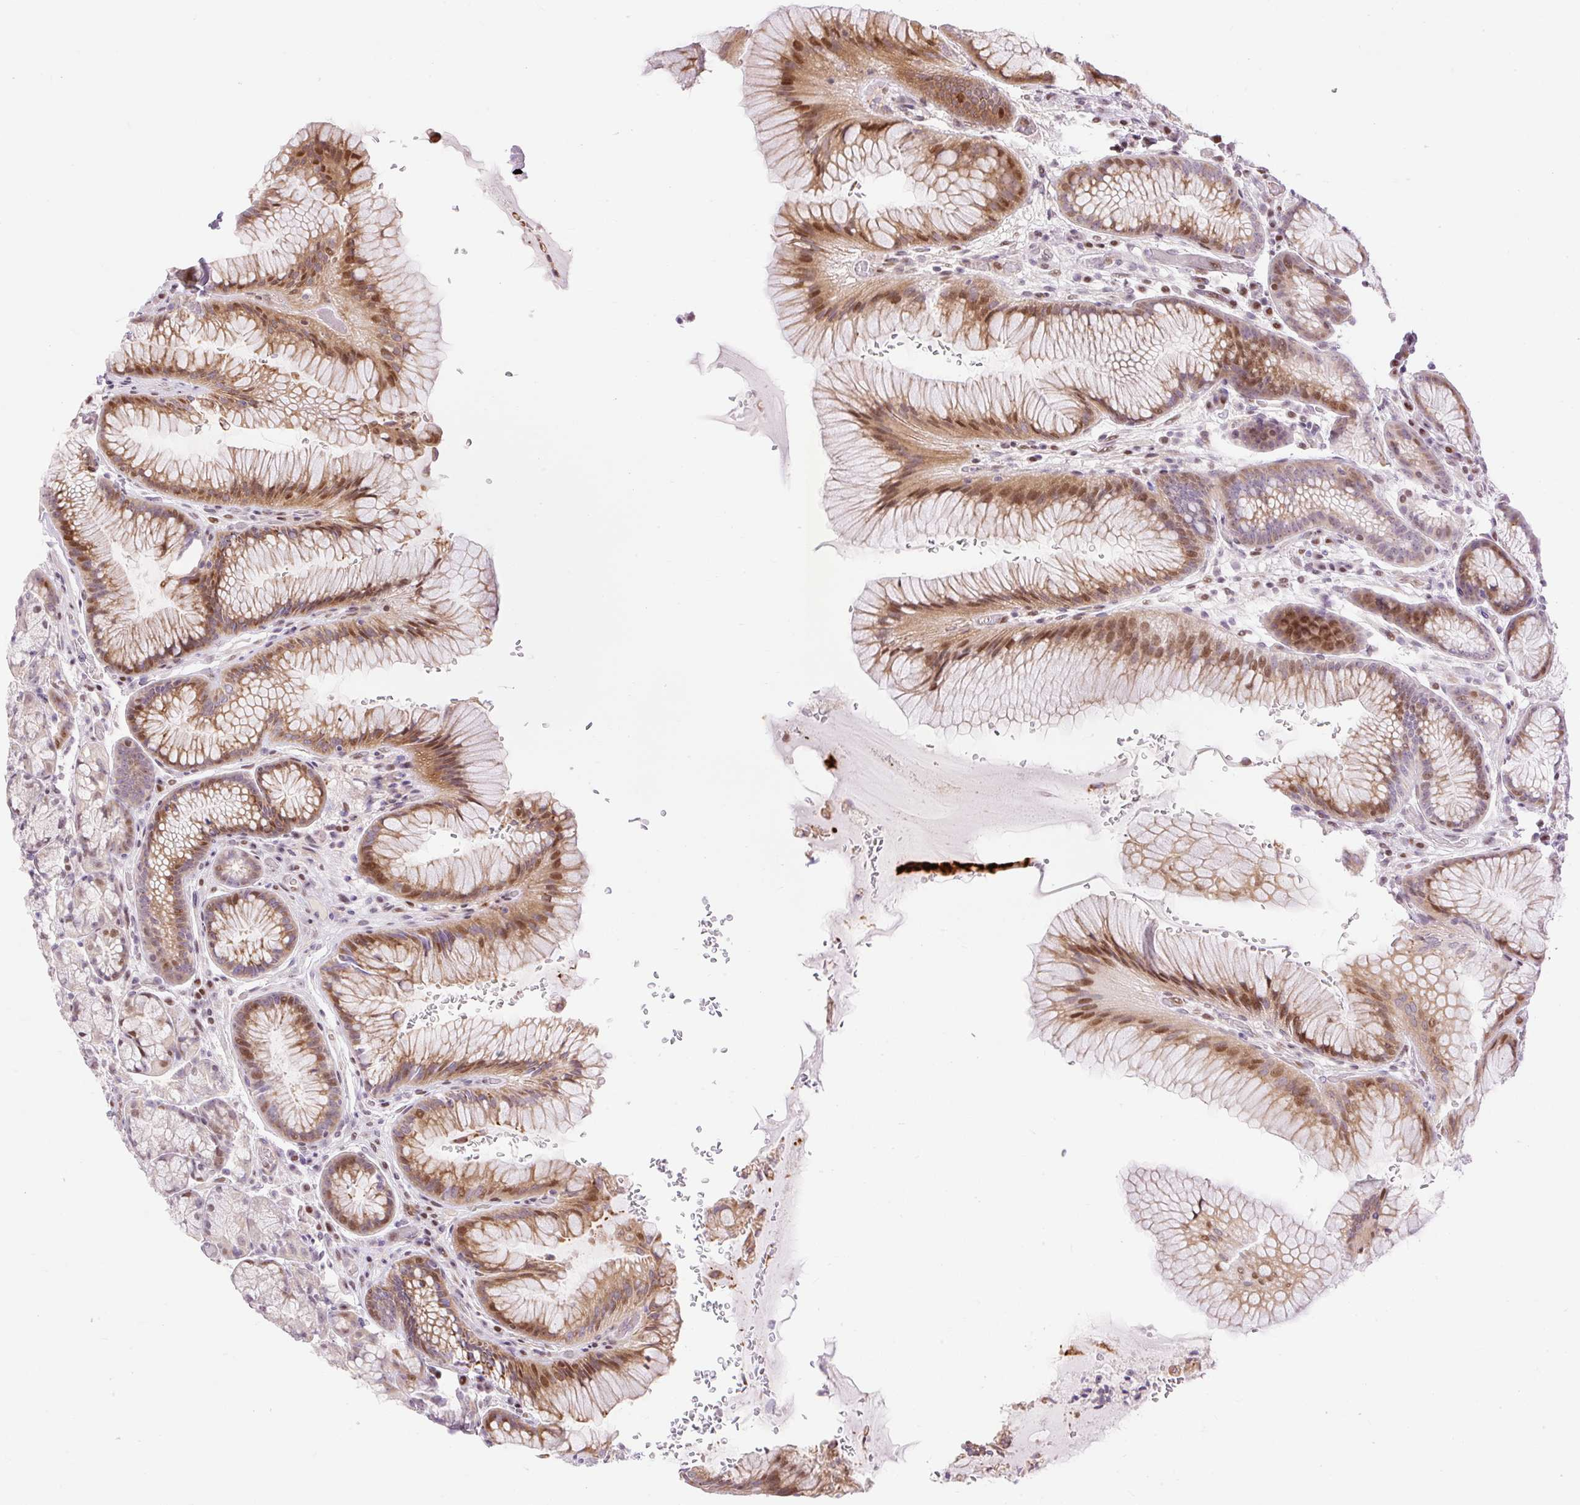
{"staining": {"intensity": "moderate", "quantity": "25%-75%", "location": "cytoplasmic/membranous,nuclear"}, "tissue": "stomach", "cell_type": "Glandular cells", "image_type": "normal", "snomed": [{"axis": "morphology", "description": "Normal tissue, NOS"}, {"axis": "topography", "description": "Stomach"}], "caption": "Protein staining by immunohistochemistry (IHC) shows moderate cytoplasmic/membranous,nuclear positivity in approximately 25%-75% of glandular cells in unremarkable stomach. The protein is shown in brown color, while the nuclei are stained blue.", "gene": "RIPPLY3", "patient": {"sex": "male", "age": 63}}